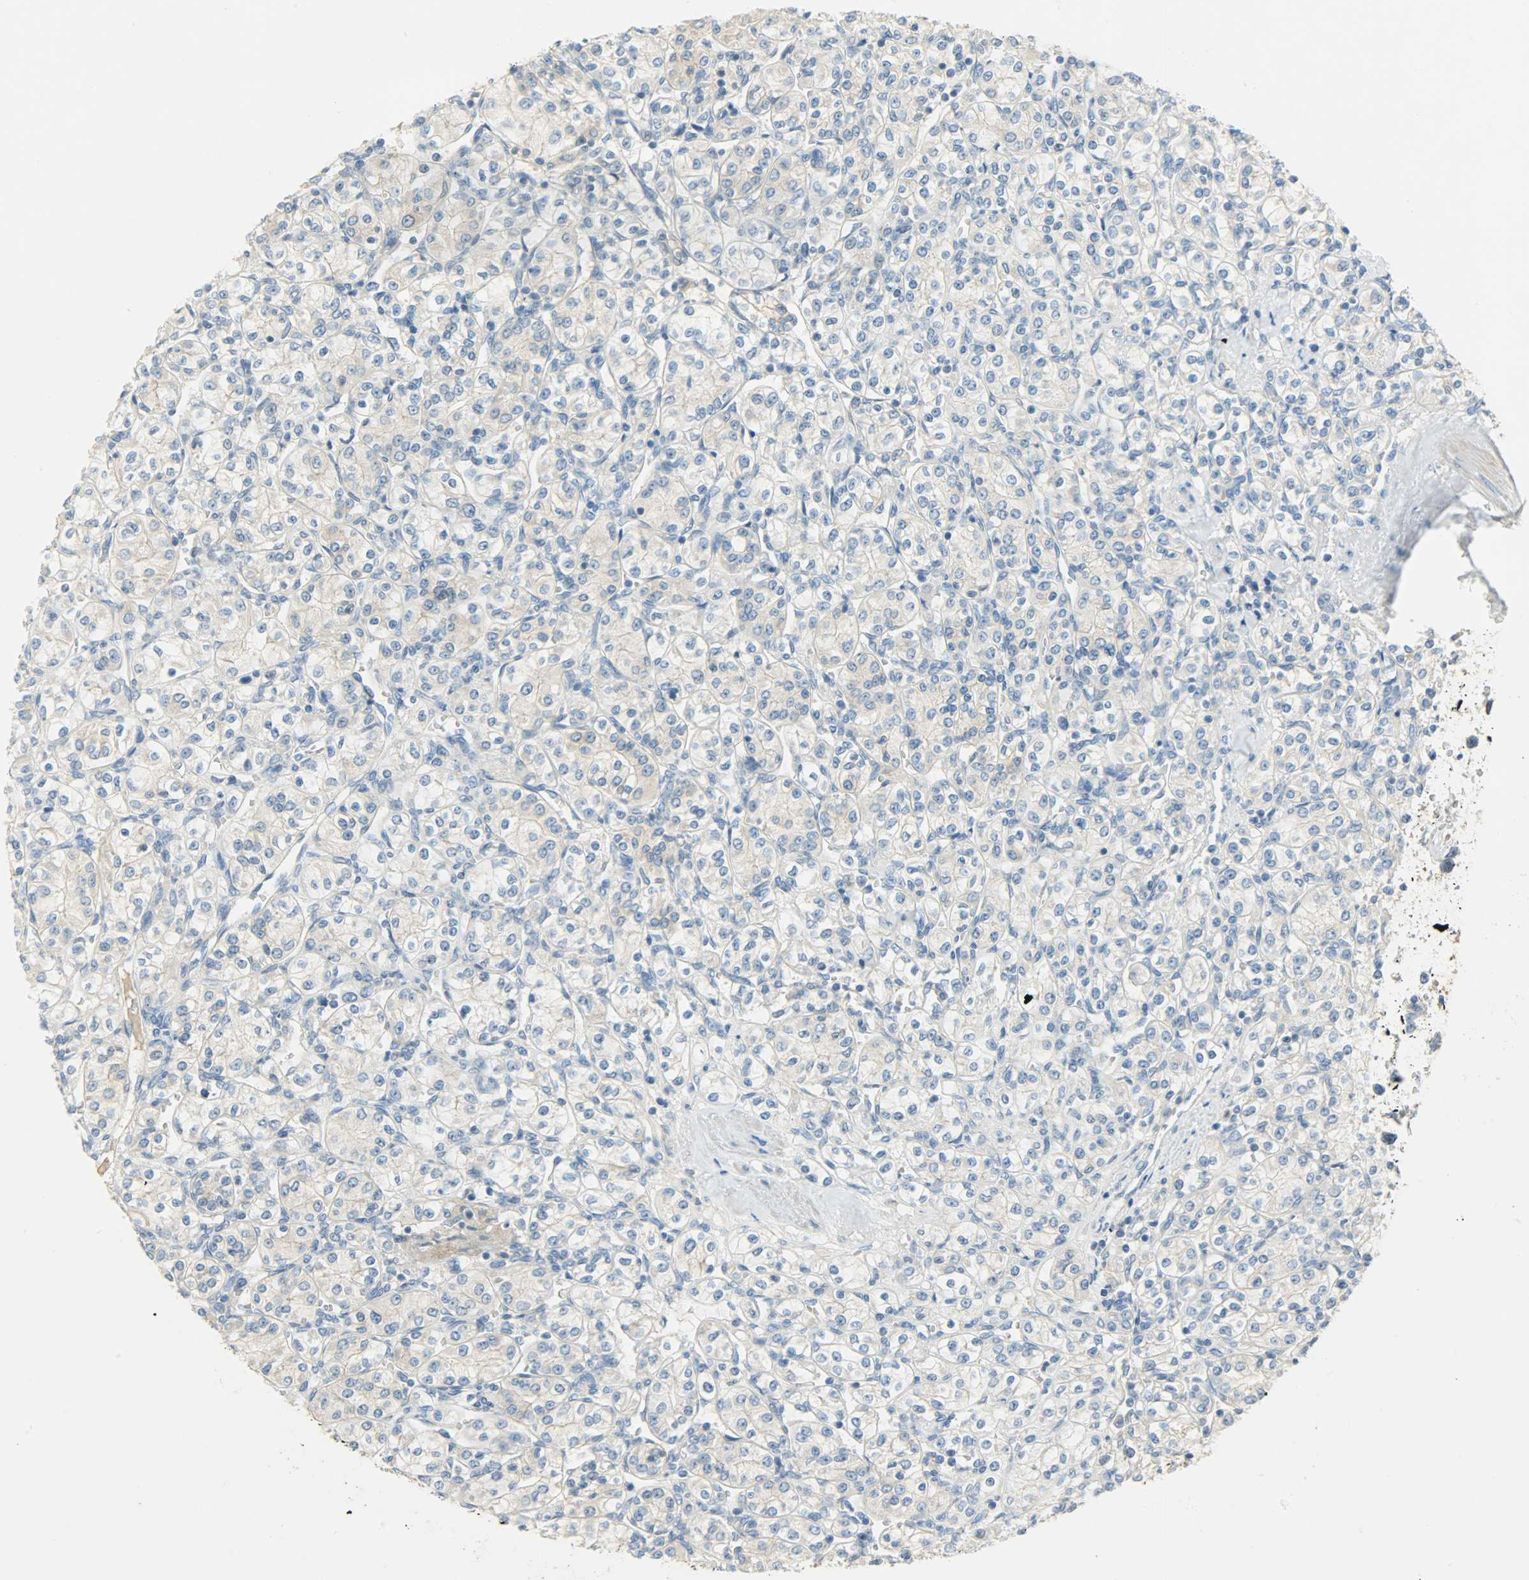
{"staining": {"intensity": "weak", "quantity": "25%-75%", "location": "cytoplasmic/membranous"}, "tissue": "renal cancer", "cell_type": "Tumor cells", "image_type": "cancer", "snomed": [{"axis": "morphology", "description": "Adenocarcinoma, NOS"}, {"axis": "topography", "description": "Kidney"}], "caption": "Protein staining of renal adenocarcinoma tissue exhibits weak cytoplasmic/membranous staining in approximately 25%-75% of tumor cells.", "gene": "DSG2", "patient": {"sex": "male", "age": 77}}